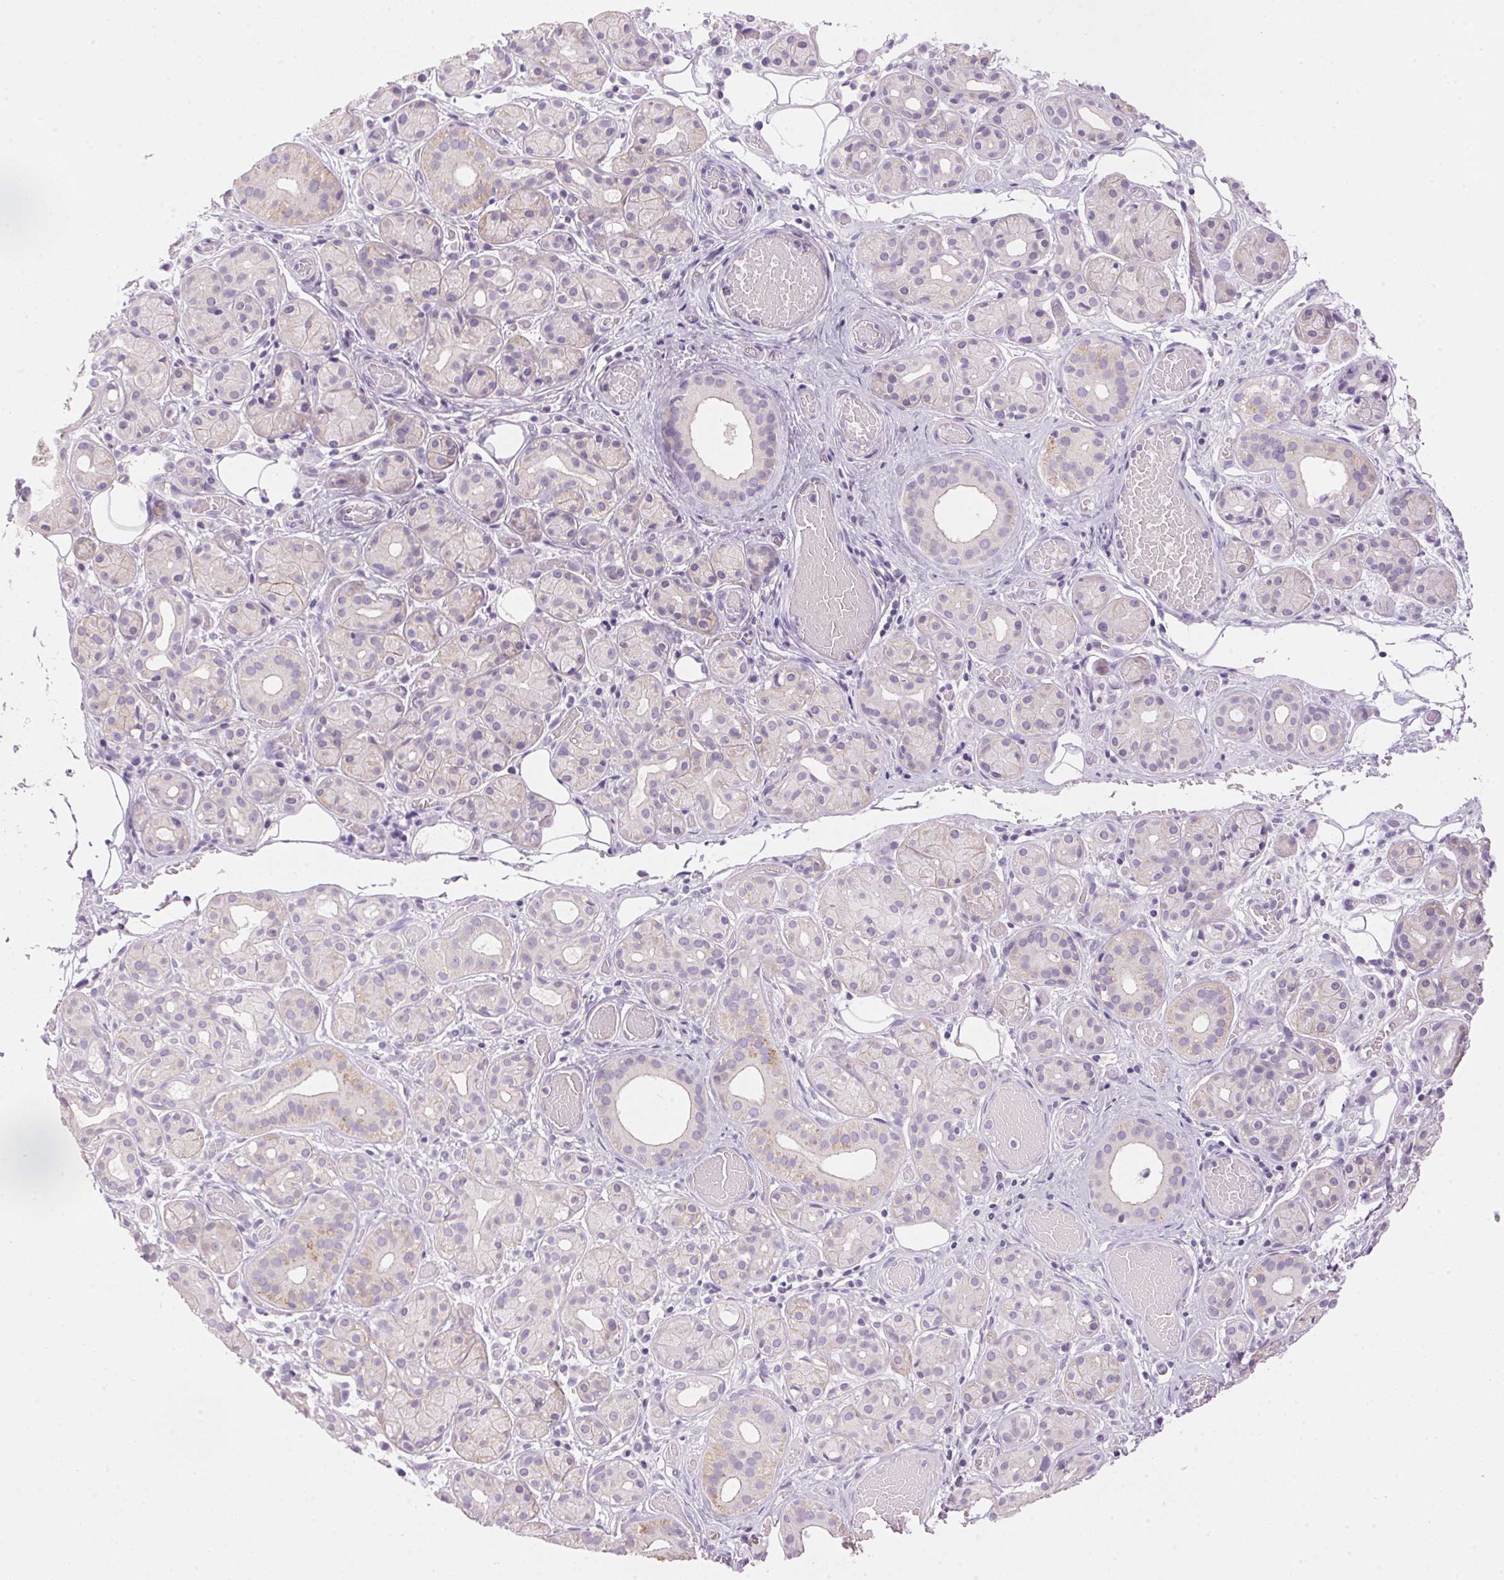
{"staining": {"intensity": "weak", "quantity": "<25%", "location": "cytoplasmic/membranous"}, "tissue": "salivary gland", "cell_type": "Glandular cells", "image_type": "normal", "snomed": [{"axis": "morphology", "description": "Normal tissue, NOS"}, {"axis": "topography", "description": "Salivary gland"}, {"axis": "topography", "description": "Peripheral nerve tissue"}], "caption": "Photomicrograph shows no protein staining in glandular cells of normal salivary gland. (DAB (3,3'-diaminobenzidine) immunohistochemistry (IHC) visualized using brightfield microscopy, high magnification).", "gene": "HSD17B2", "patient": {"sex": "male", "age": 71}}